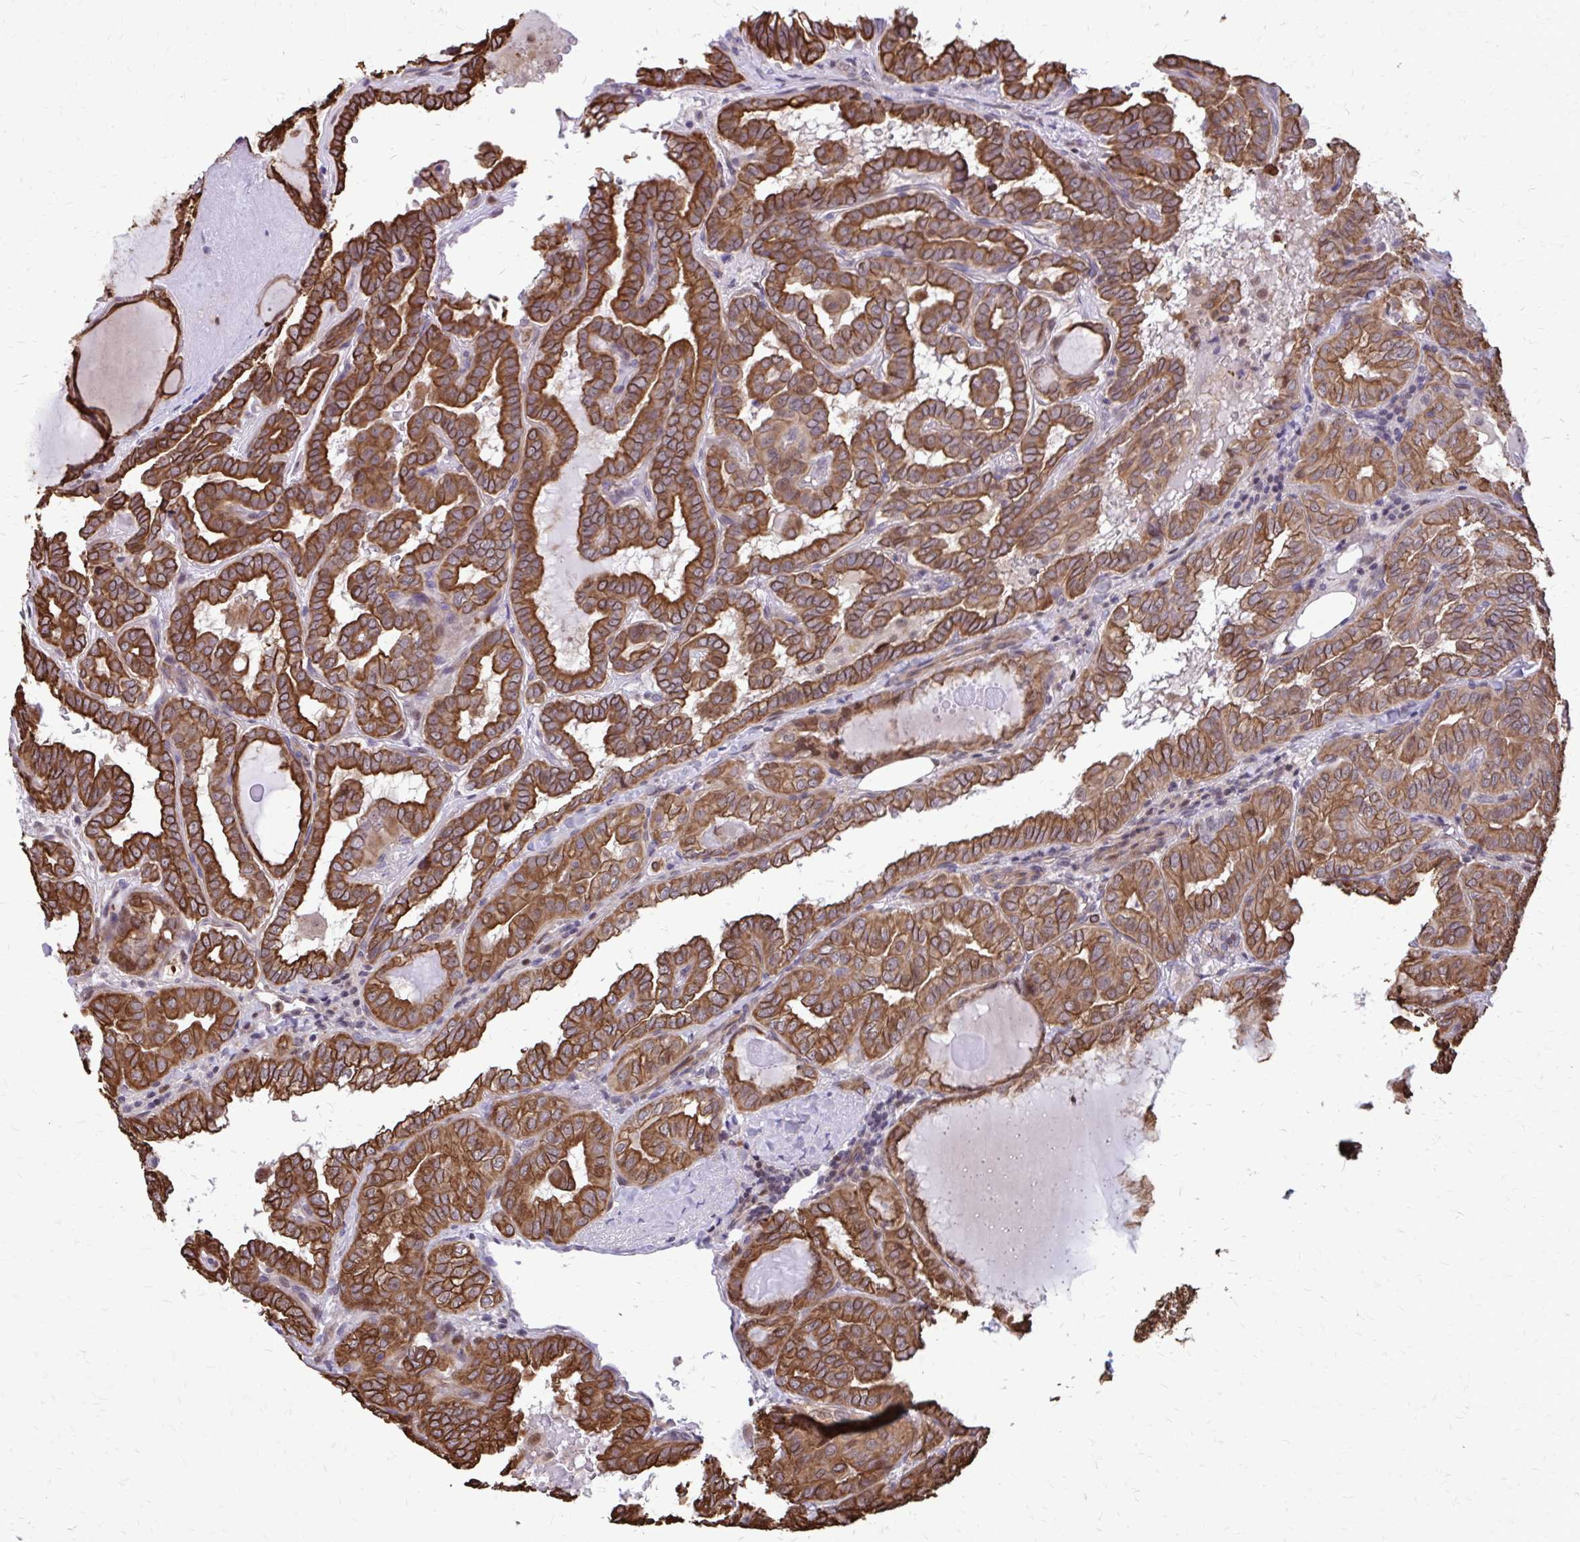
{"staining": {"intensity": "strong", "quantity": ">75%", "location": "cytoplasmic/membranous"}, "tissue": "thyroid cancer", "cell_type": "Tumor cells", "image_type": "cancer", "snomed": [{"axis": "morphology", "description": "Papillary adenocarcinoma, NOS"}, {"axis": "topography", "description": "Thyroid gland"}], "caption": "Brown immunohistochemical staining in human papillary adenocarcinoma (thyroid) reveals strong cytoplasmic/membranous expression in approximately >75% of tumor cells. Ihc stains the protein of interest in brown and the nuclei are stained blue.", "gene": "ANKRD30B", "patient": {"sex": "female", "age": 46}}